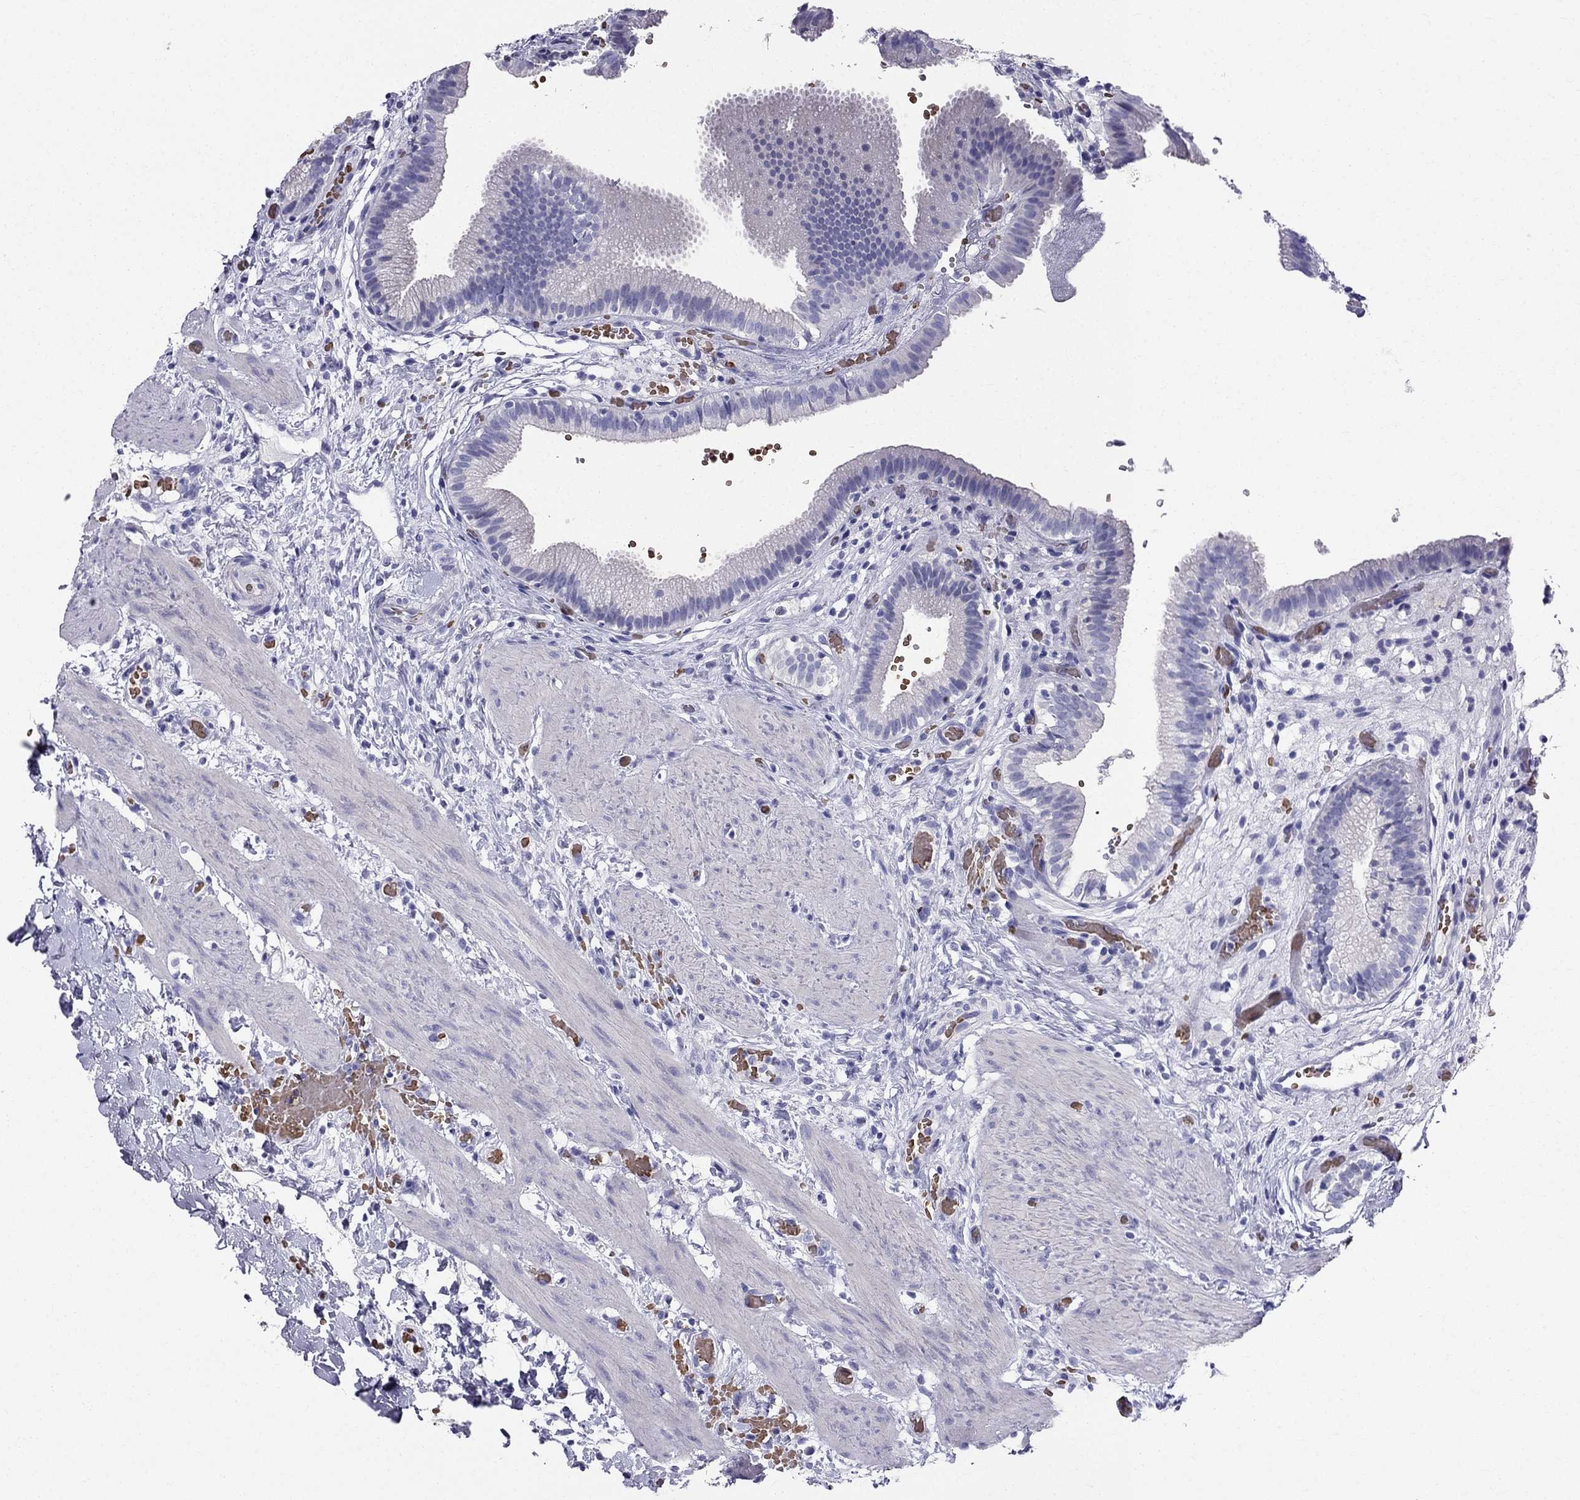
{"staining": {"intensity": "negative", "quantity": "none", "location": "none"}, "tissue": "gallbladder", "cell_type": "Glandular cells", "image_type": "normal", "snomed": [{"axis": "morphology", "description": "Normal tissue, NOS"}, {"axis": "topography", "description": "Gallbladder"}], "caption": "A photomicrograph of gallbladder stained for a protein exhibits no brown staining in glandular cells.", "gene": "DNAAF6", "patient": {"sex": "female", "age": 24}}